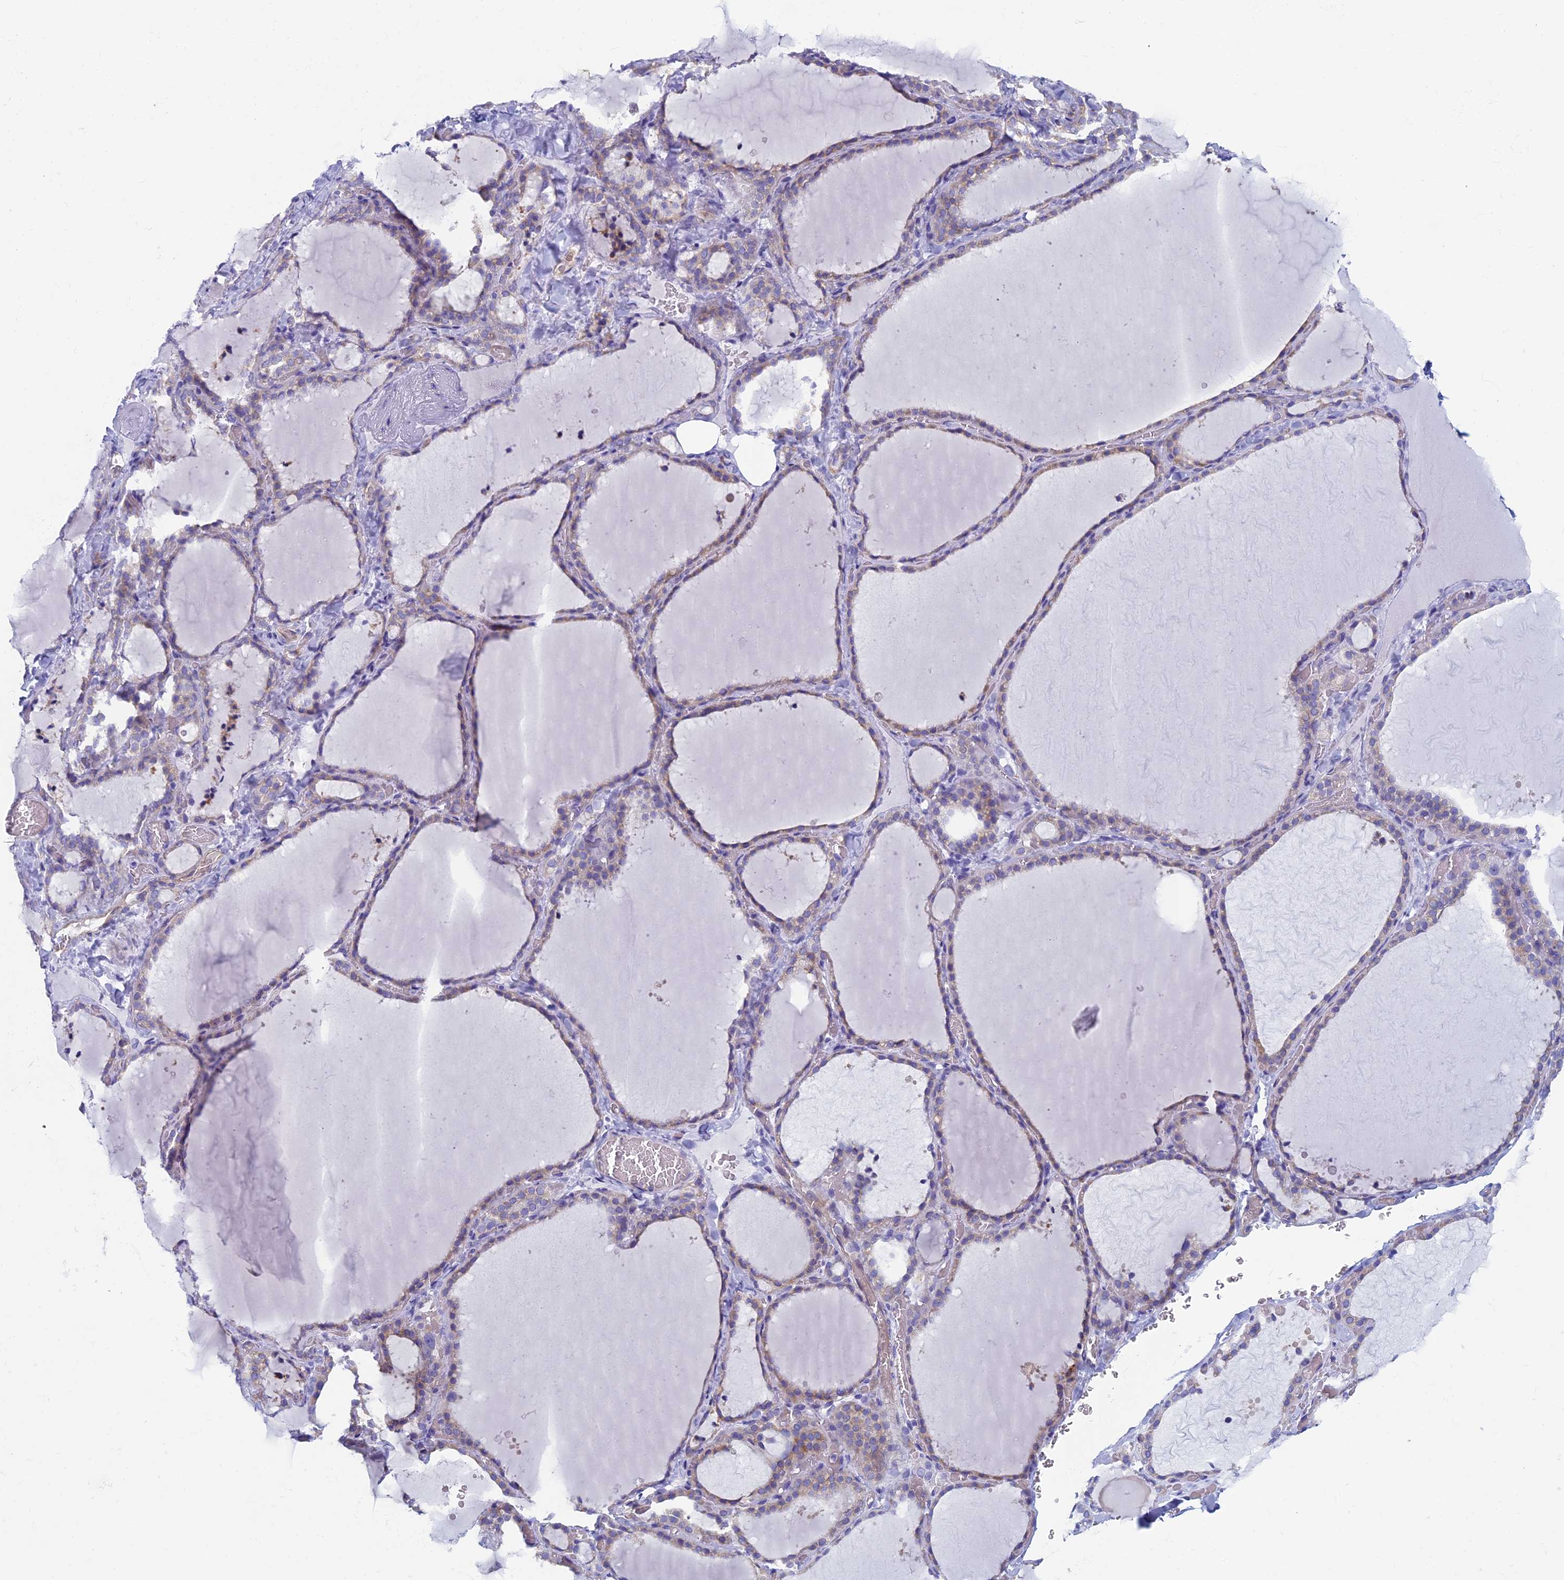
{"staining": {"intensity": "weak", "quantity": "<25%", "location": "cytoplasmic/membranous"}, "tissue": "thyroid gland", "cell_type": "Glandular cells", "image_type": "normal", "snomed": [{"axis": "morphology", "description": "Normal tissue, NOS"}, {"axis": "topography", "description": "Thyroid gland"}], "caption": "Immunohistochemical staining of benign thyroid gland displays no significant positivity in glandular cells.", "gene": "MAGEB6", "patient": {"sex": "female", "age": 22}}